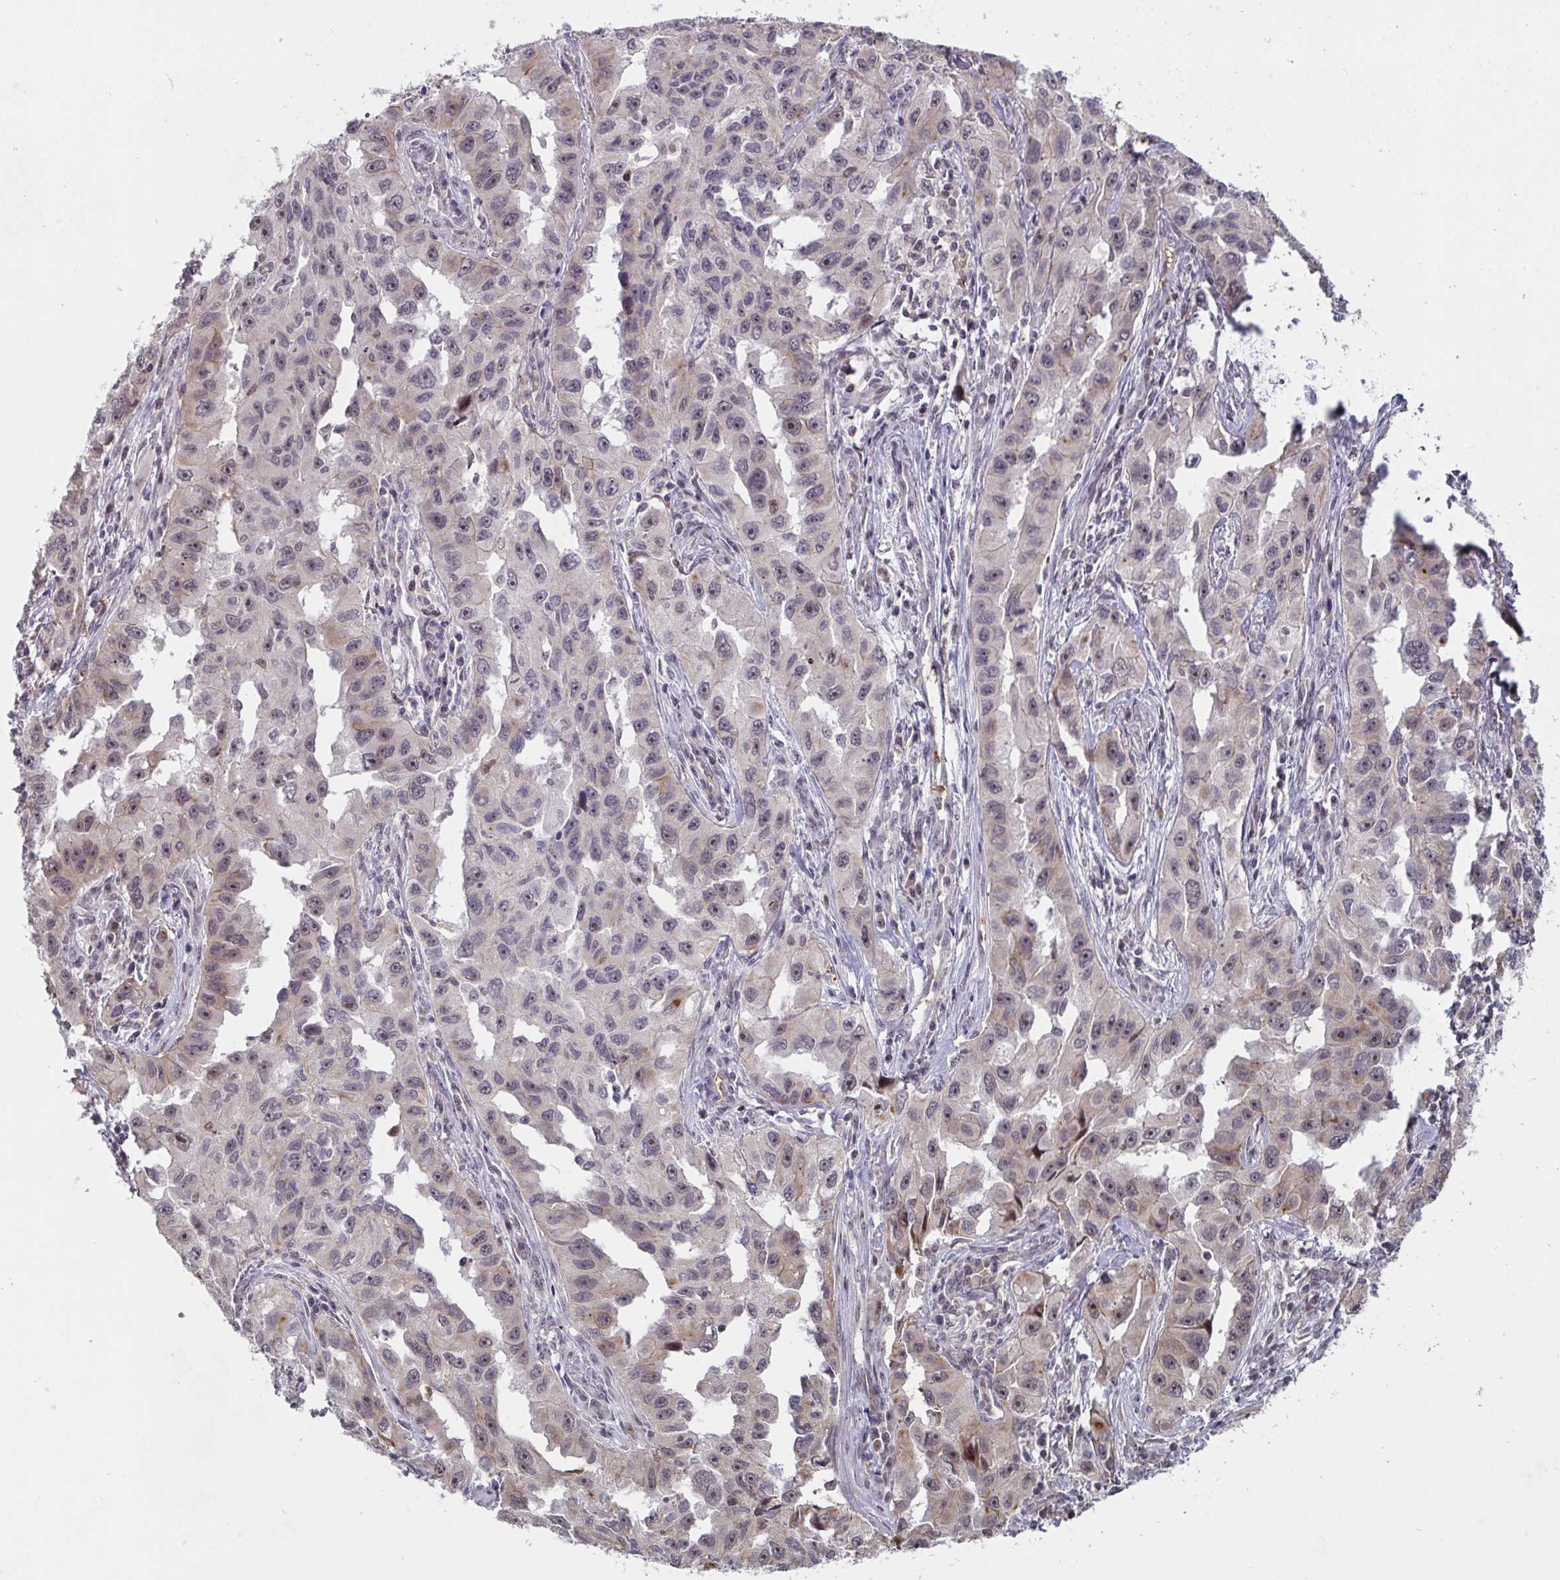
{"staining": {"intensity": "weak", "quantity": "25%-75%", "location": "cytoplasmic/membranous,nuclear"}, "tissue": "lung cancer", "cell_type": "Tumor cells", "image_type": "cancer", "snomed": [{"axis": "morphology", "description": "Adenocarcinoma, NOS"}, {"axis": "topography", "description": "Lung"}], "caption": "IHC histopathology image of human lung cancer (adenocarcinoma) stained for a protein (brown), which exhibits low levels of weak cytoplasmic/membranous and nuclear staining in about 25%-75% of tumor cells.", "gene": "NLRP13", "patient": {"sex": "female", "age": 73}}